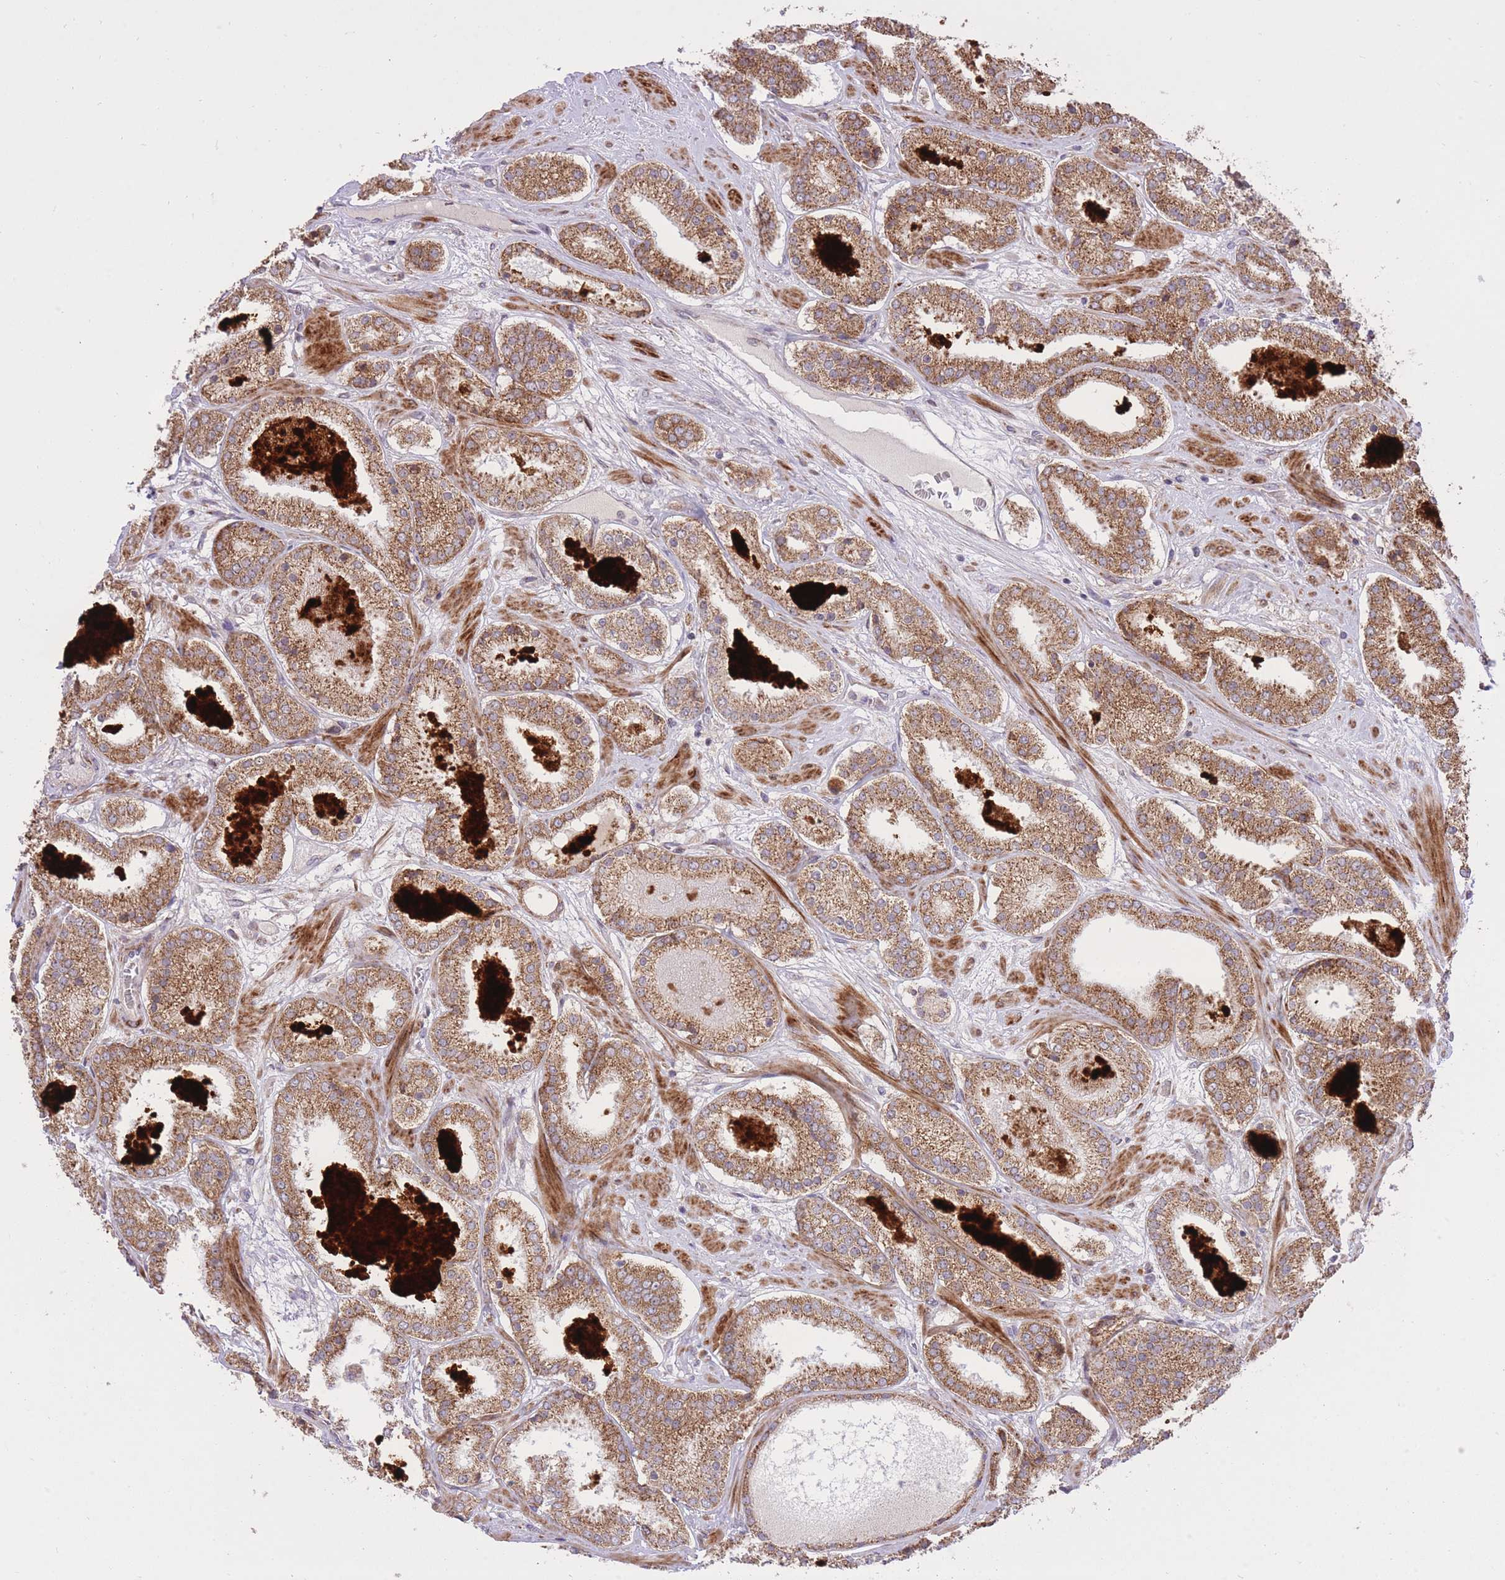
{"staining": {"intensity": "moderate", "quantity": ">75%", "location": "cytoplasmic/membranous"}, "tissue": "prostate cancer", "cell_type": "Tumor cells", "image_type": "cancer", "snomed": [{"axis": "morphology", "description": "Adenocarcinoma, High grade"}, {"axis": "topography", "description": "Prostate"}], "caption": "This histopathology image exhibits immunohistochemistry (IHC) staining of prostate cancer (adenocarcinoma (high-grade)), with medium moderate cytoplasmic/membranous staining in about >75% of tumor cells.", "gene": "SLC4A4", "patient": {"sex": "male", "age": 63}}